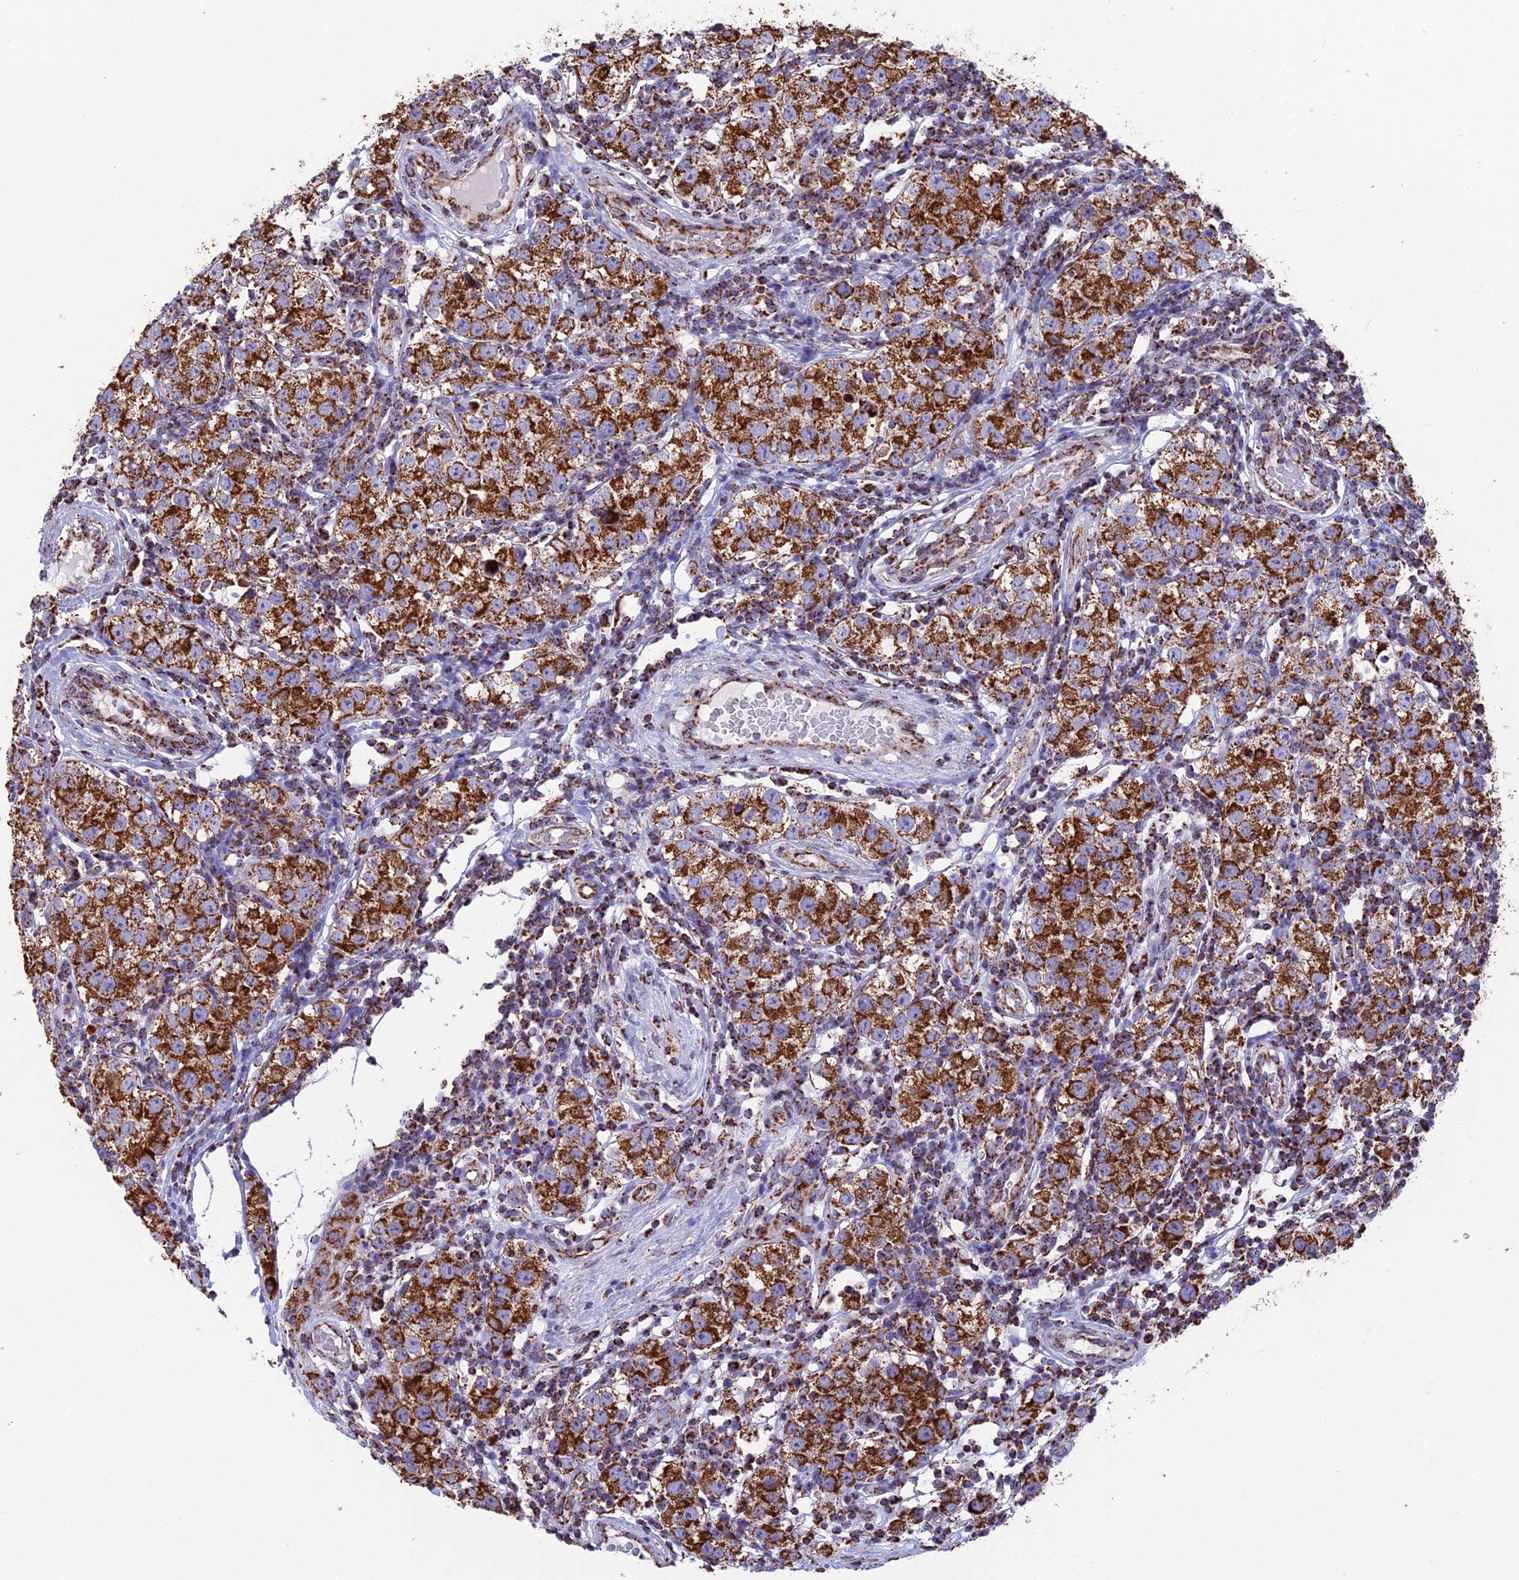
{"staining": {"intensity": "strong", "quantity": ">75%", "location": "cytoplasmic/membranous"}, "tissue": "testis cancer", "cell_type": "Tumor cells", "image_type": "cancer", "snomed": [{"axis": "morphology", "description": "Seminoma, NOS"}, {"axis": "topography", "description": "Testis"}], "caption": "Testis cancer tissue shows strong cytoplasmic/membranous staining in about >75% of tumor cells", "gene": "CS", "patient": {"sex": "male", "age": 34}}